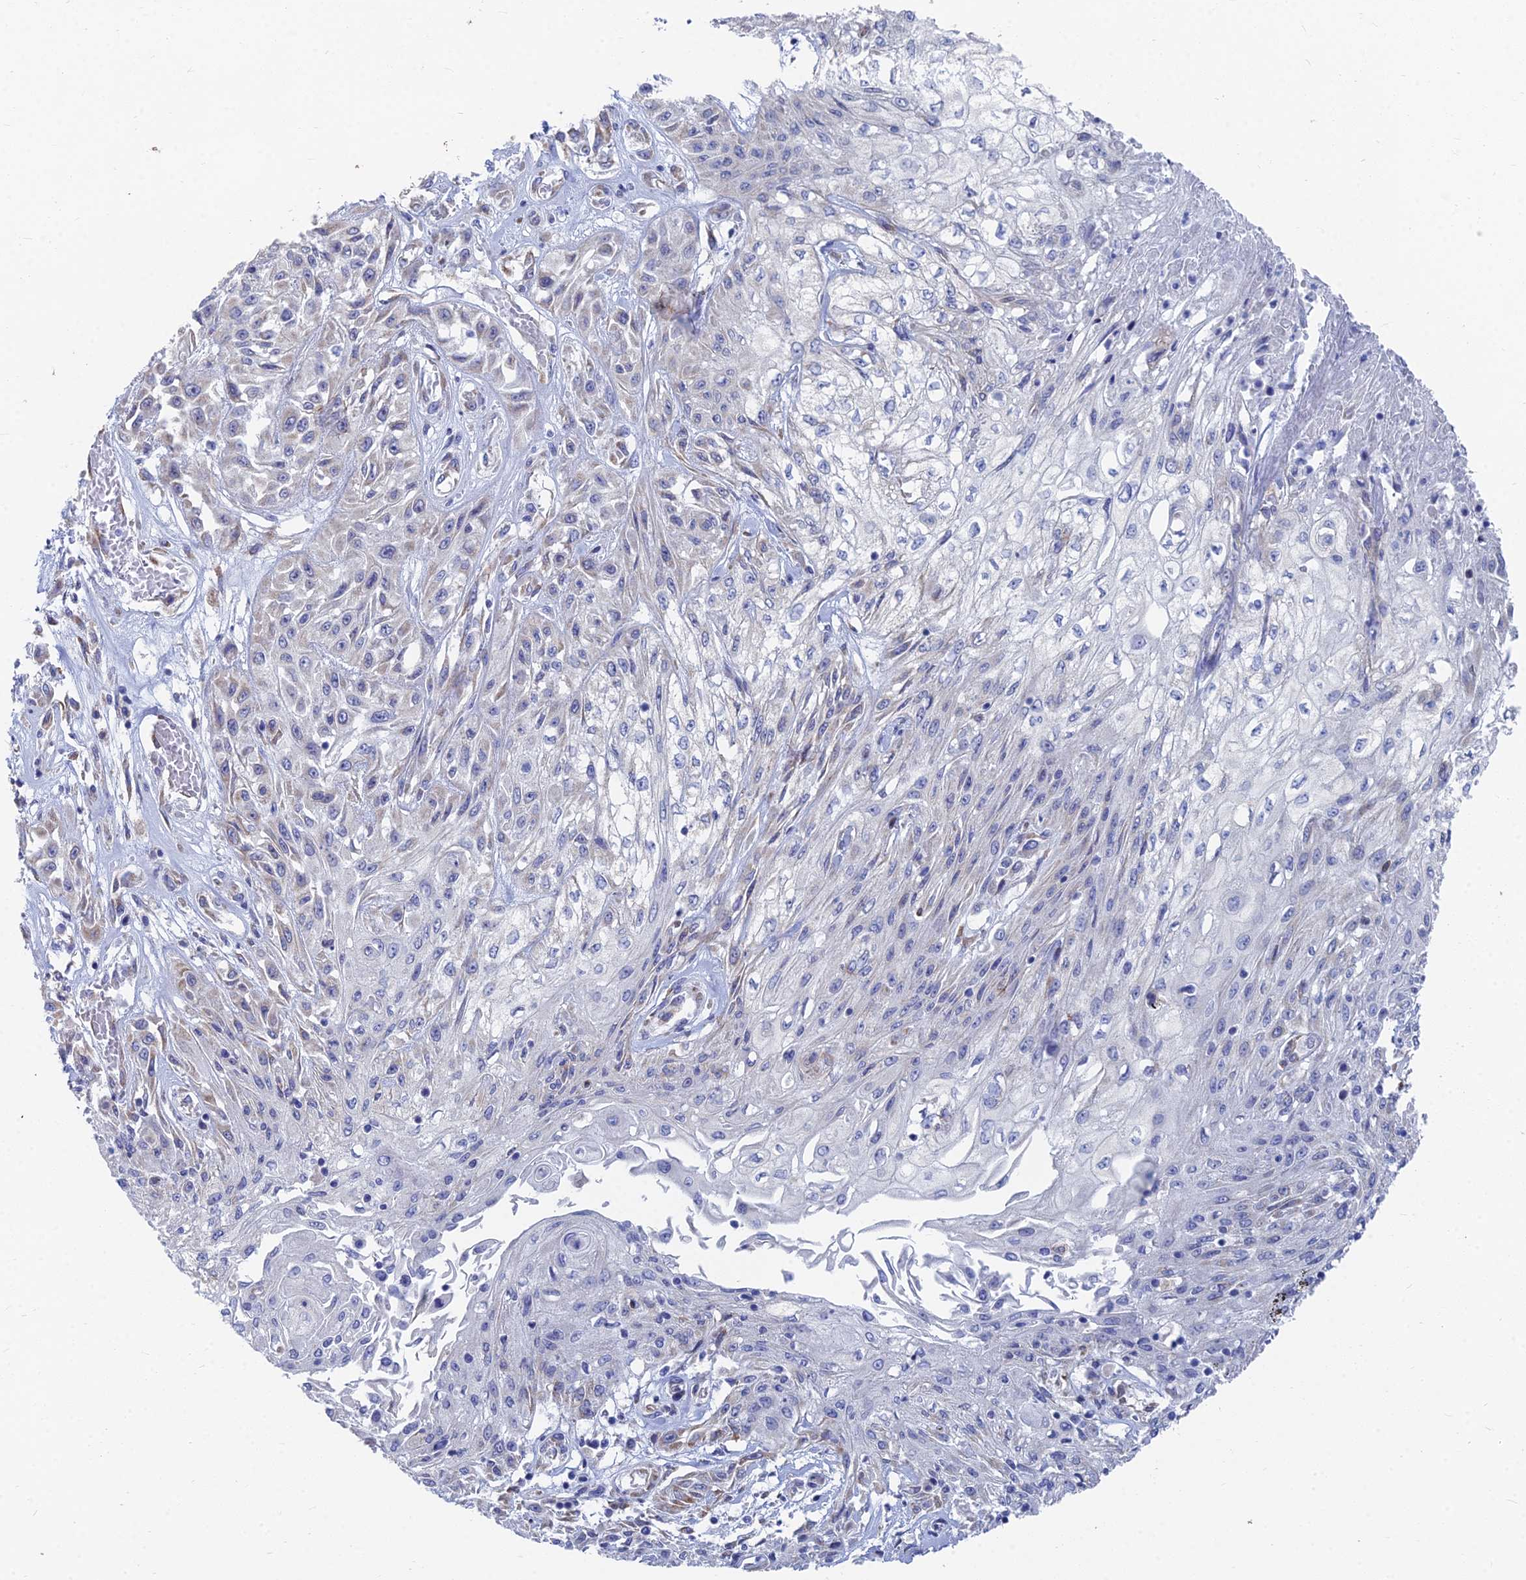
{"staining": {"intensity": "weak", "quantity": "<25%", "location": "cytoplasmic/membranous"}, "tissue": "skin cancer", "cell_type": "Tumor cells", "image_type": "cancer", "snomed": [{"axis": "morphology", "description": "Squamous cell carcinoma, NOS"}, {"axis": "morphology", "description": "Squamous cell carcinoma, metastatic, NOS"}, {"axis": "topography", "description": "Skin"}, {"axis": "topography", "description": "Lymph node"}], "caption": "A high-resolution micrograph shows immunohistochemistry (IHC) staining of skin squamous cell carcinoma, which shows no significant staining in tumor cells.", "gene": "TNNT3", "patient": {"sex": "male", "age": 75}}